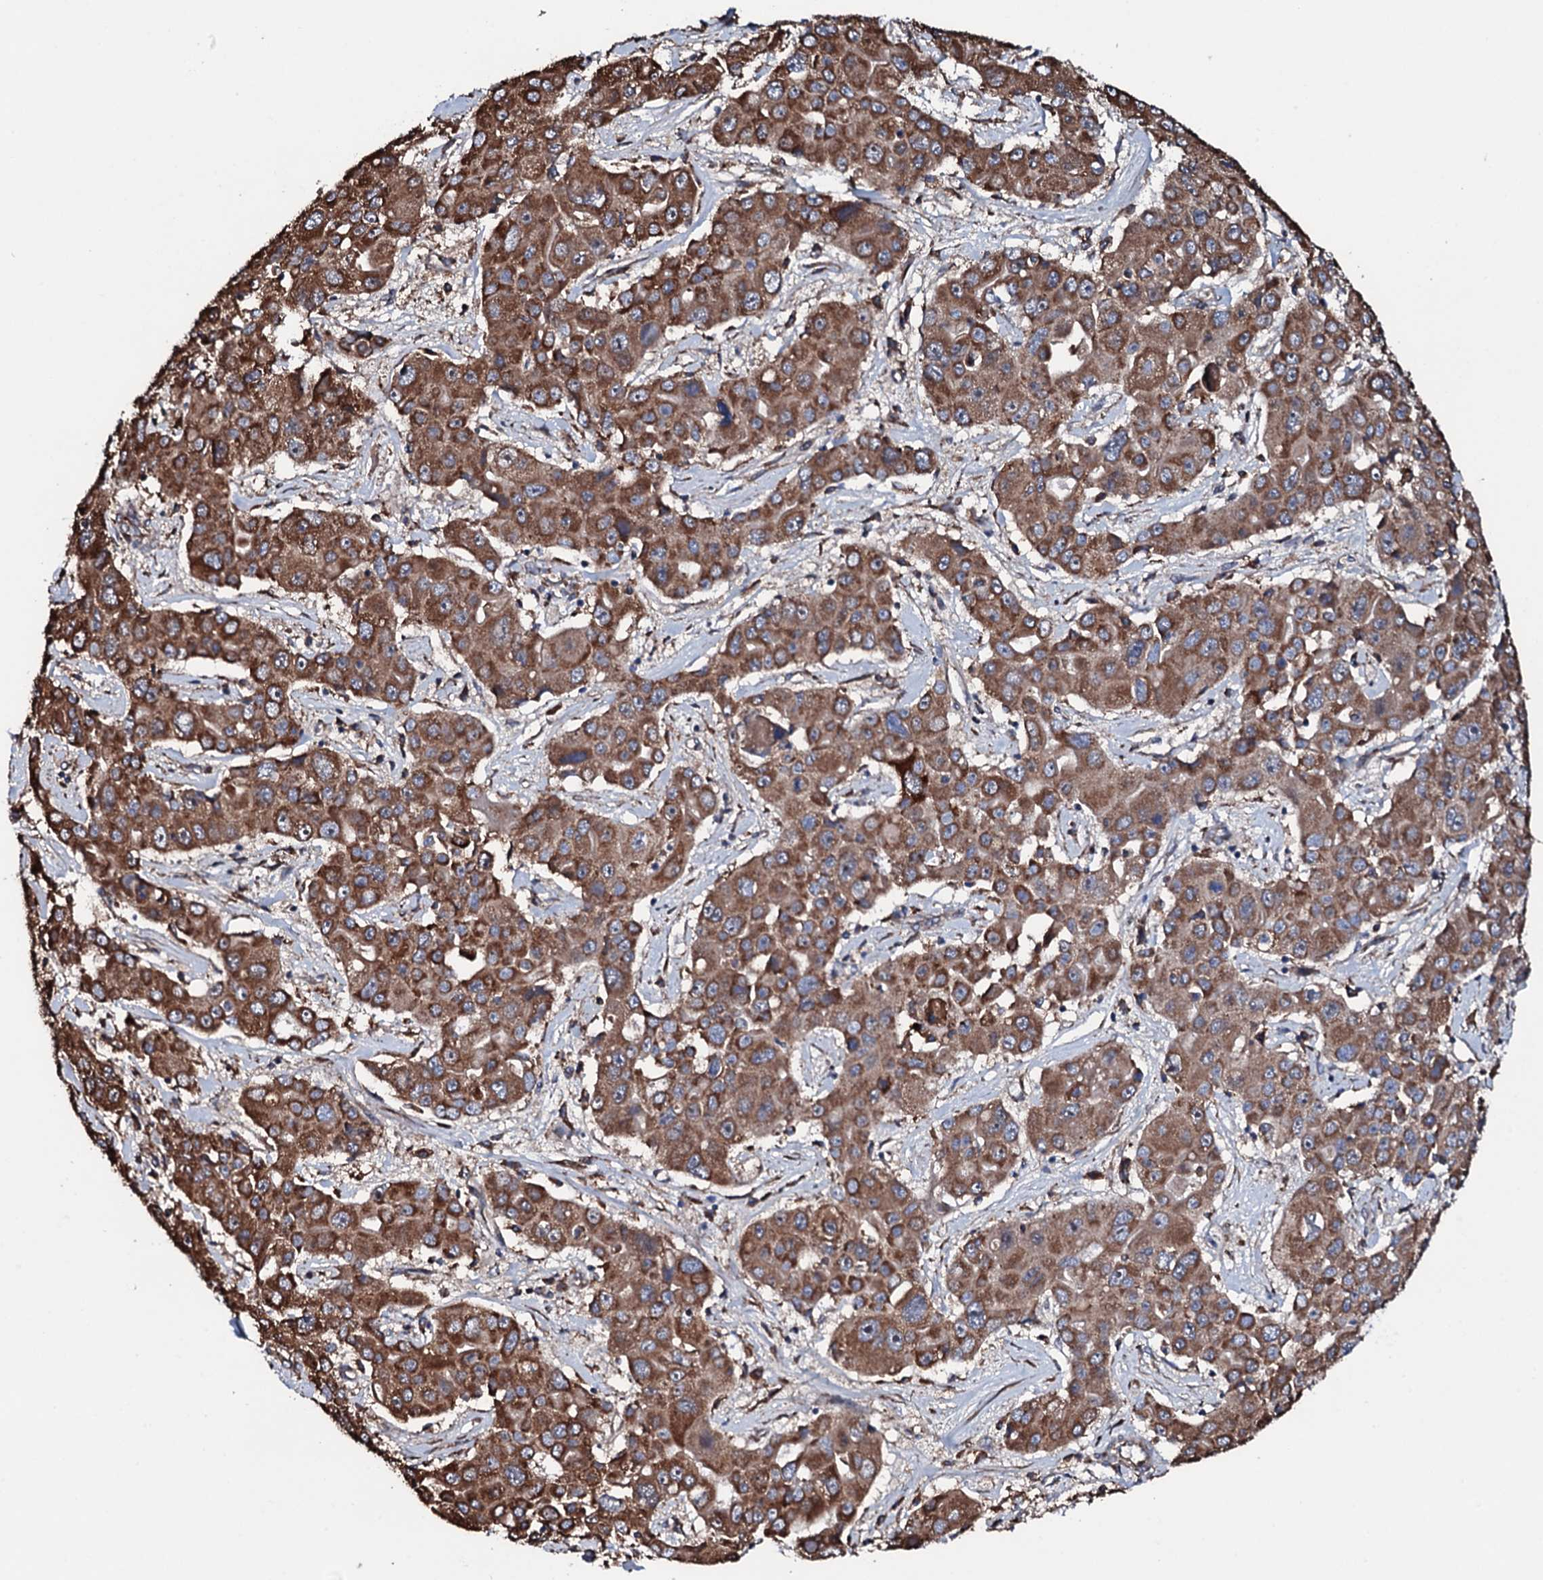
{"staining": {"intensity": "strong", "quantity": ">75%", "location": "cytoplasmic/membranous"}, "tissue": "liver cancer", "cell_type": "Tumor cells", "image_type": "cancer", "snomed": [{"axis": "morphology", "description": "Cholangiocarcinoma"}, {"axis": "topography", "description": "Liver"}], "caption": "About >75% of tumor cells in human liver cancer (cholangiocarcinoma) exhibit strong cytoplasmic/membranous protein expression as visualized by brown immunohistochemical staining.", "gene": "RAB12", "patient": {"sex": "male", "age": 67}}